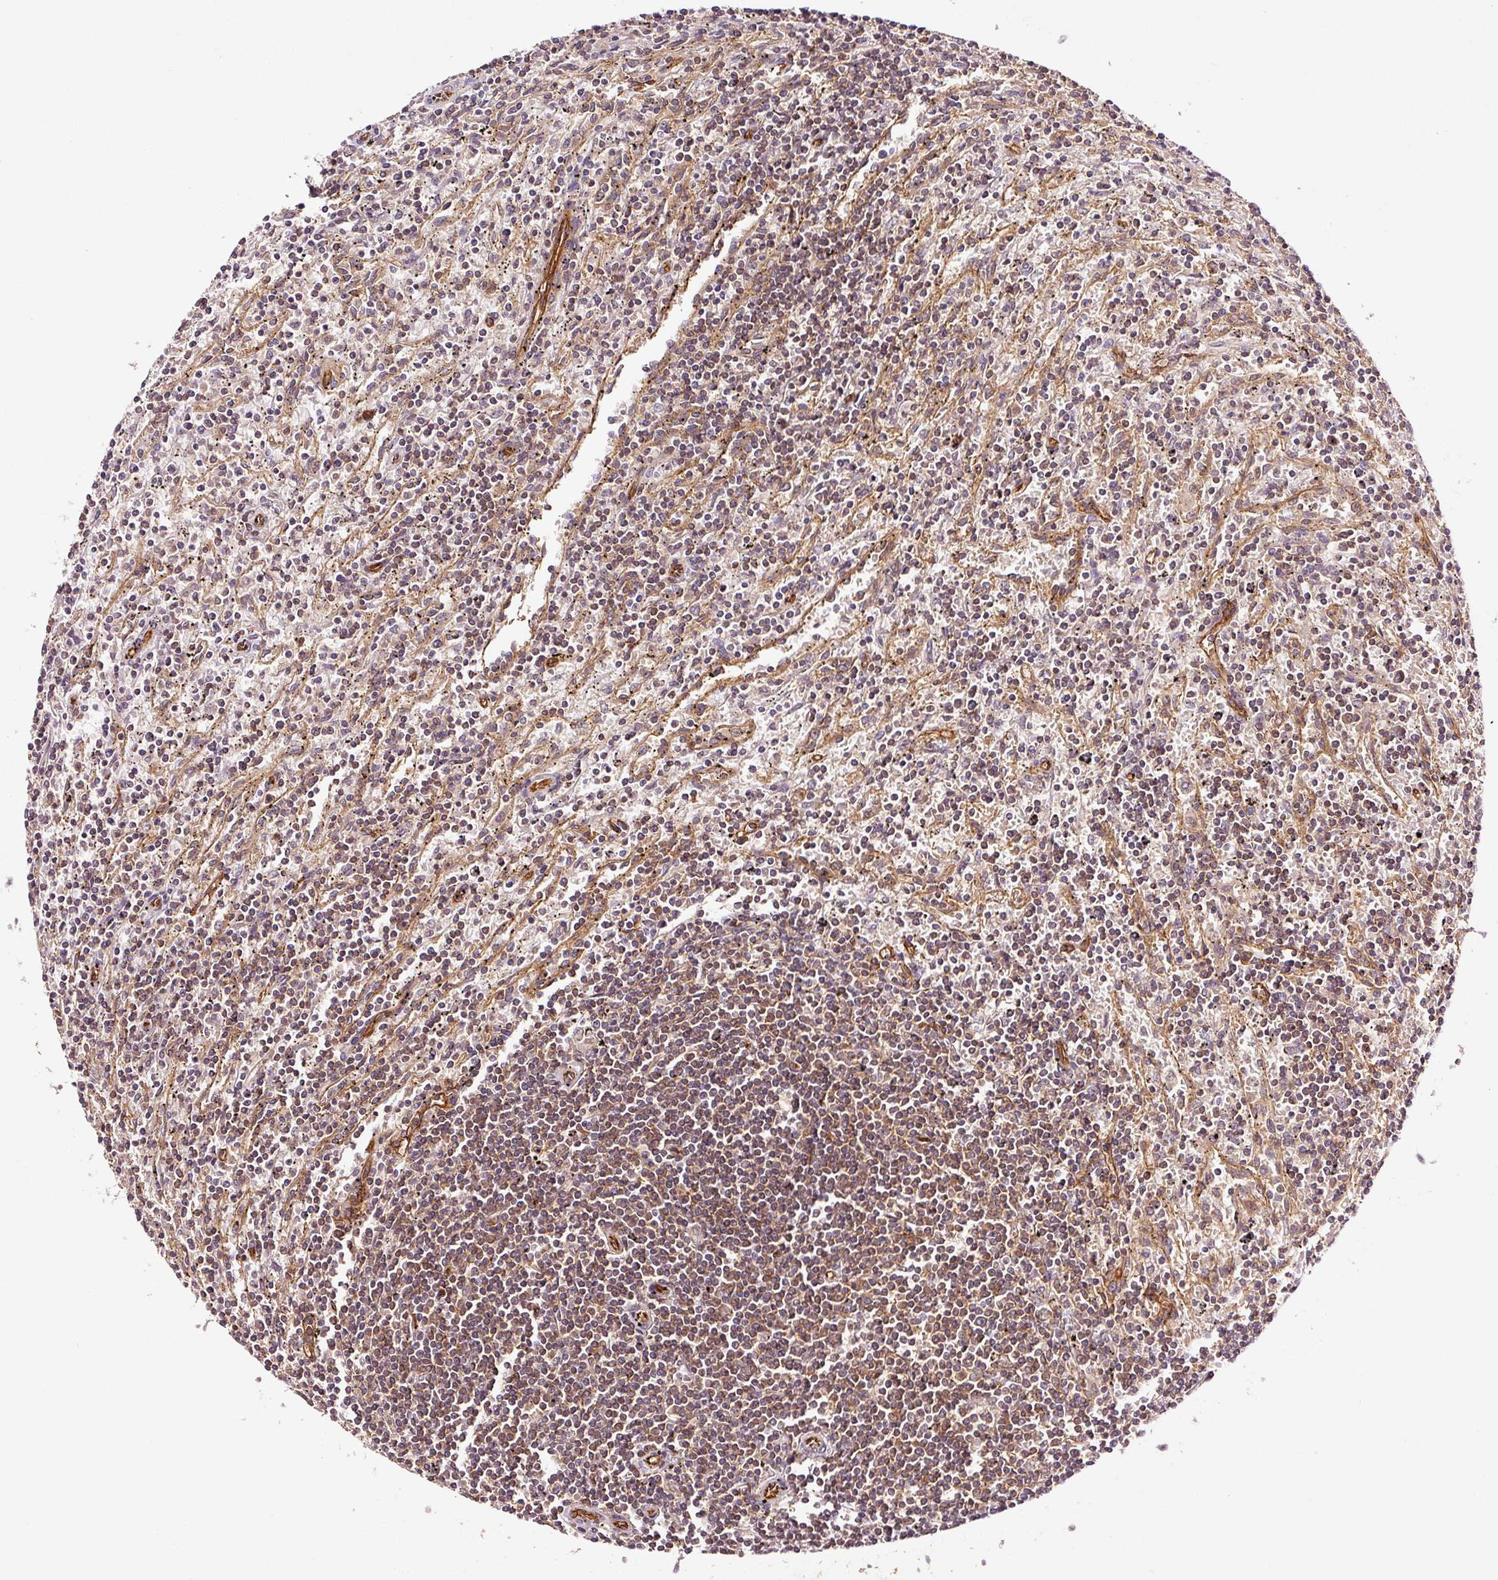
{"staining": {"intensity": "moderate", "quantity": ">75%", "location": "cytoplasmic/membranous"}, "tissue": "lymphoma", "cell_type": "Tumor cells", "image_type": "cancer", "snomed": [{"axis": "morphology", "description": "Malignant lymphoma, non-Hodgkin's type, Low grade"}, {"axis": "topography", "description": "Spleen"}], "caption": "An immunohistochemistry (IHC) micrograph of neoplastic tissue is shown. Protein staining in brown labels moderate cytoplasmic/membranous positivity in low-grade malignant lymphoma, non-Hodgkin's type within tumor cells.", "gene": "METAP1", "patient": {"sex": "male", "age": 76}}